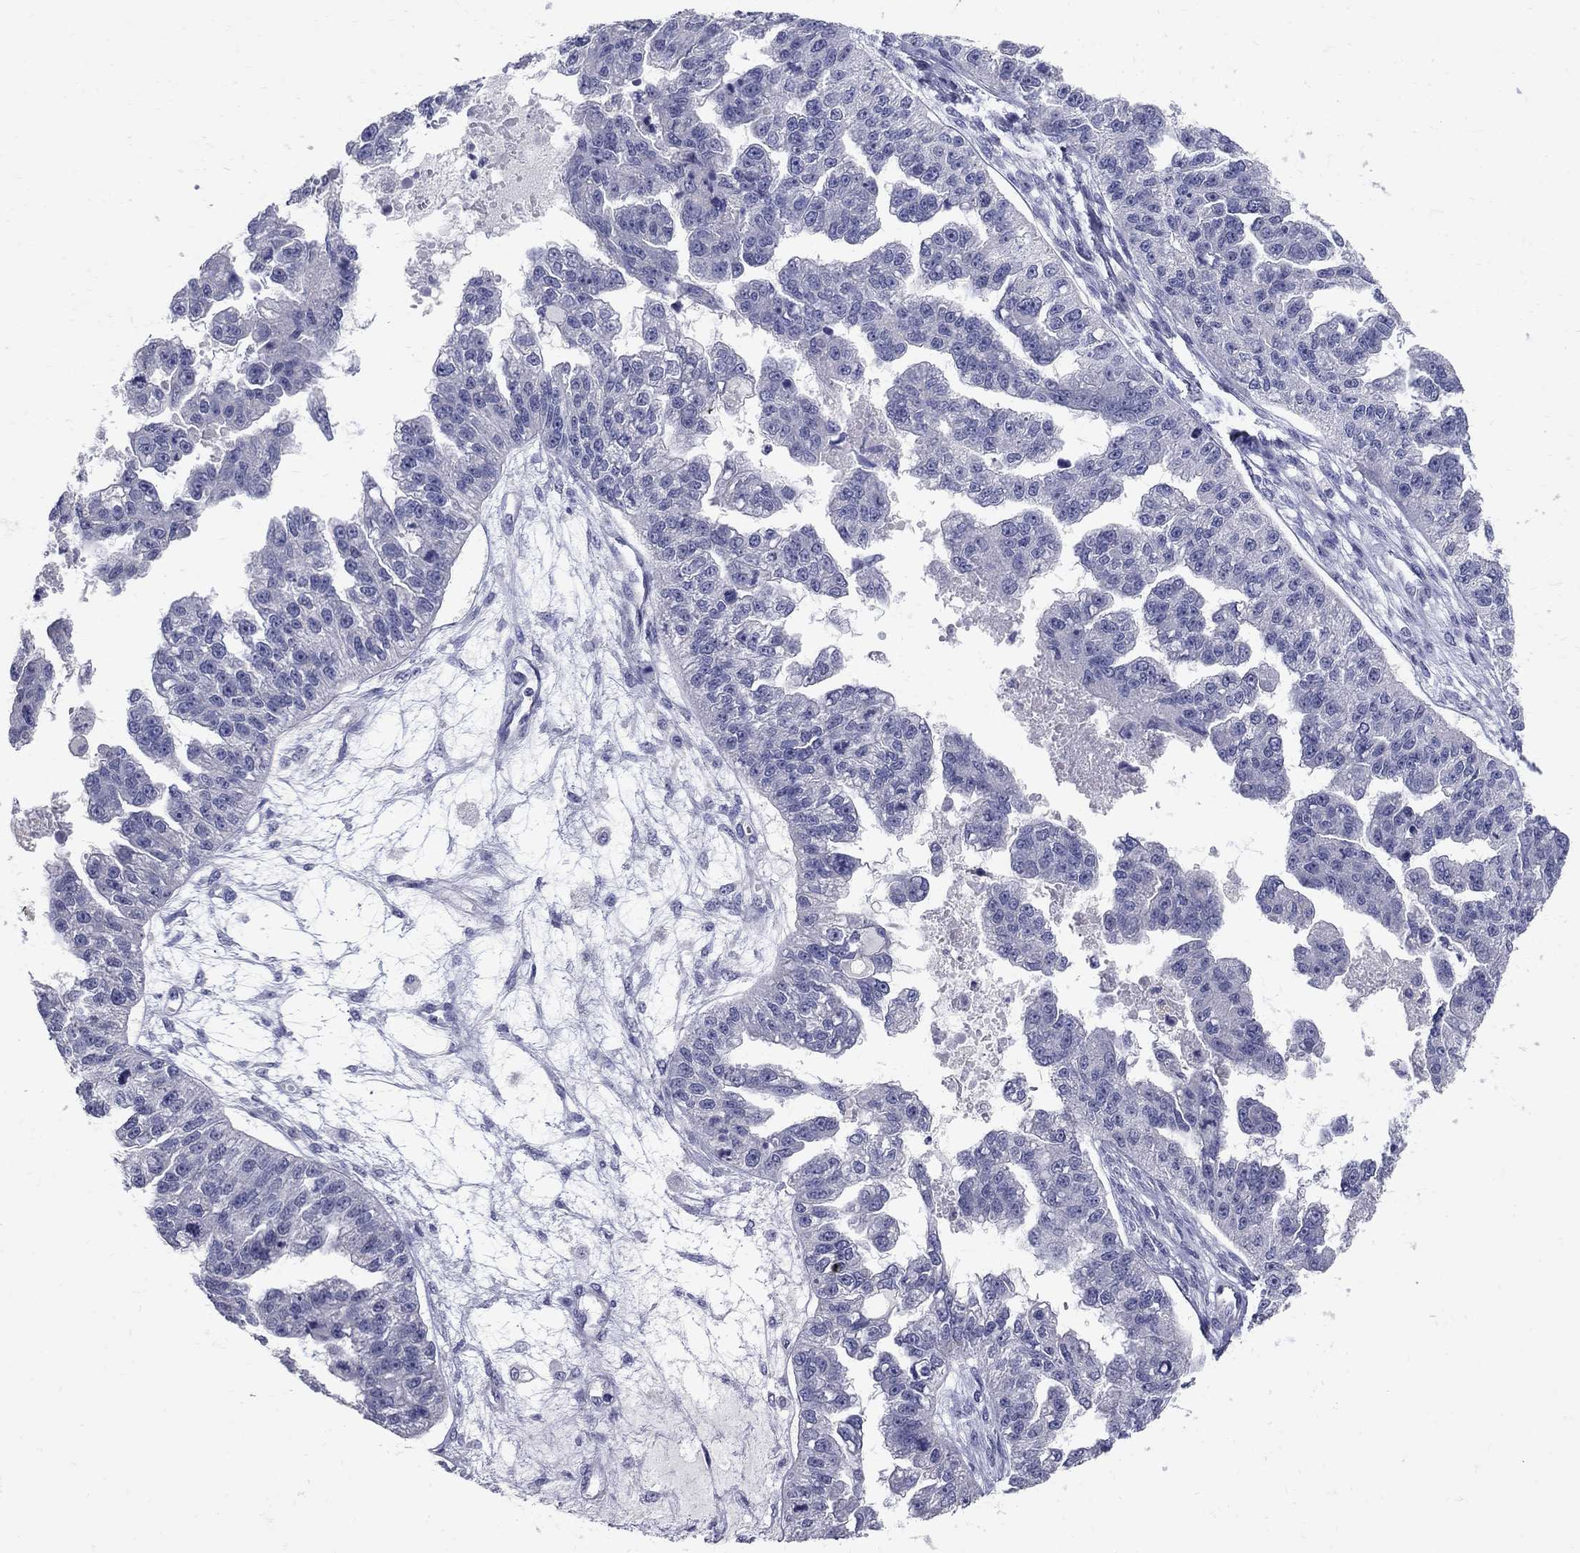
{"staining": {"intensity": "negative", "quantity": "none", "location": "none"}, "tissue": "ovarian cancer", "cell_type": "Tumor cells", "image_type": "cancer", "snomed": [{"axis": "morphology", "description": "Cystadenocarcinoma, serous, NOS"}, {"axis": "topography", "description": "Ovary"}], "caption": "Immunohistochemical staining of serous cystadenocarcinoma (ovarian) demonstrates no significant expression in tumor cells.", "gene": "TP53TG5", "patient": {"sex": "female", "age": 58}}